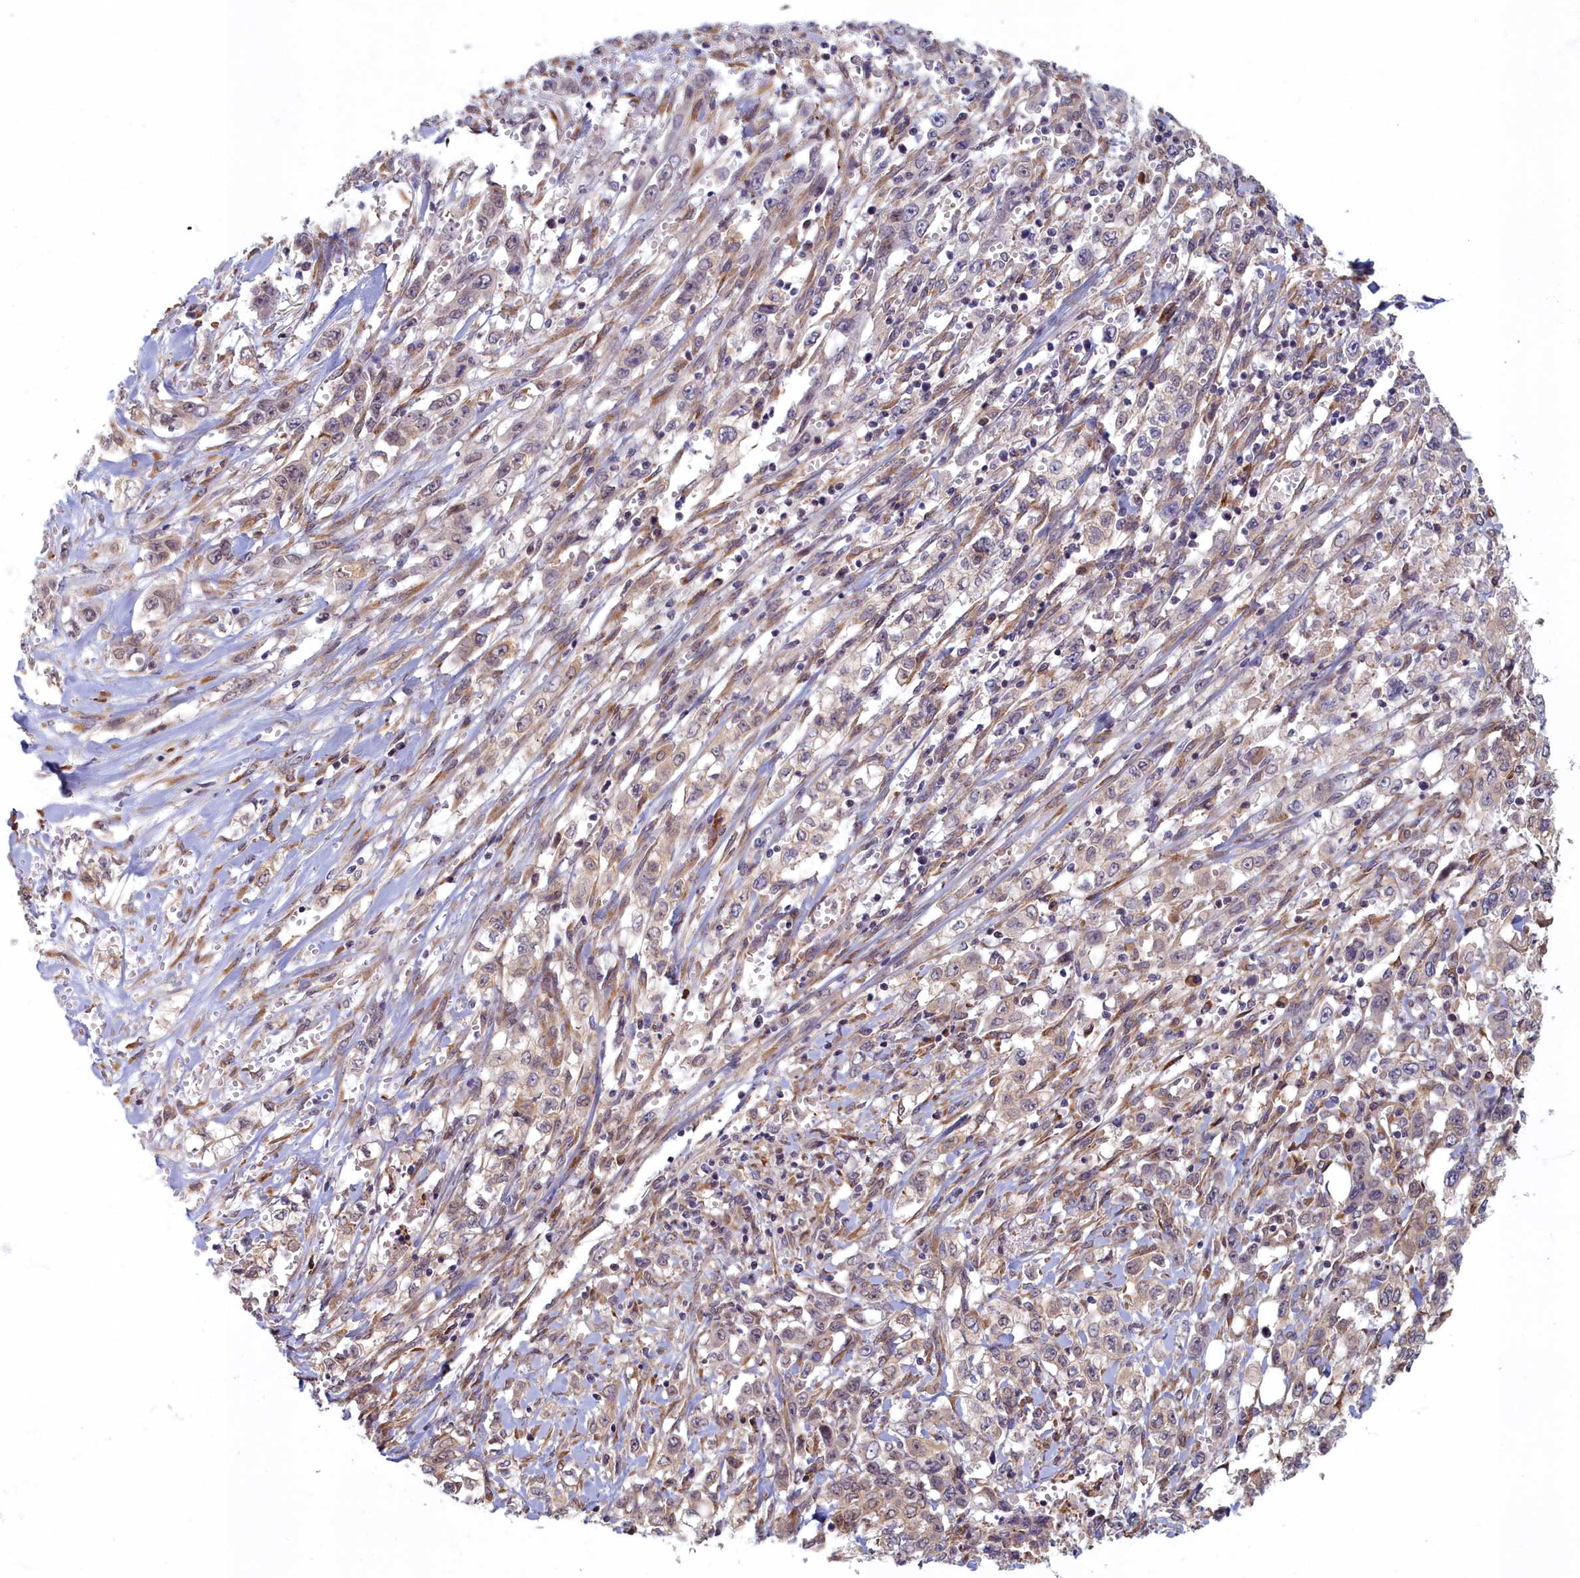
{"staining": {"intensity": "weak", "quantity": "<25%", "location": "cytoplasmic/membranous,nuclear"}, "tissue": "stomach cancer", "cell_type": "Tumor cells", "image_type": "cancer", "snomed": [{"axis": "morphology", "description": "Adenocarcinoma, NOS"}, {"axis": "topography", "description": "Stomach, upper"}], "caption": "DAB immunohistochemical staining of stomach cancer displays no significant positivity in tumor cells.", "gene": "MAK16", "patient": {"sex": "male", "age": 62}}